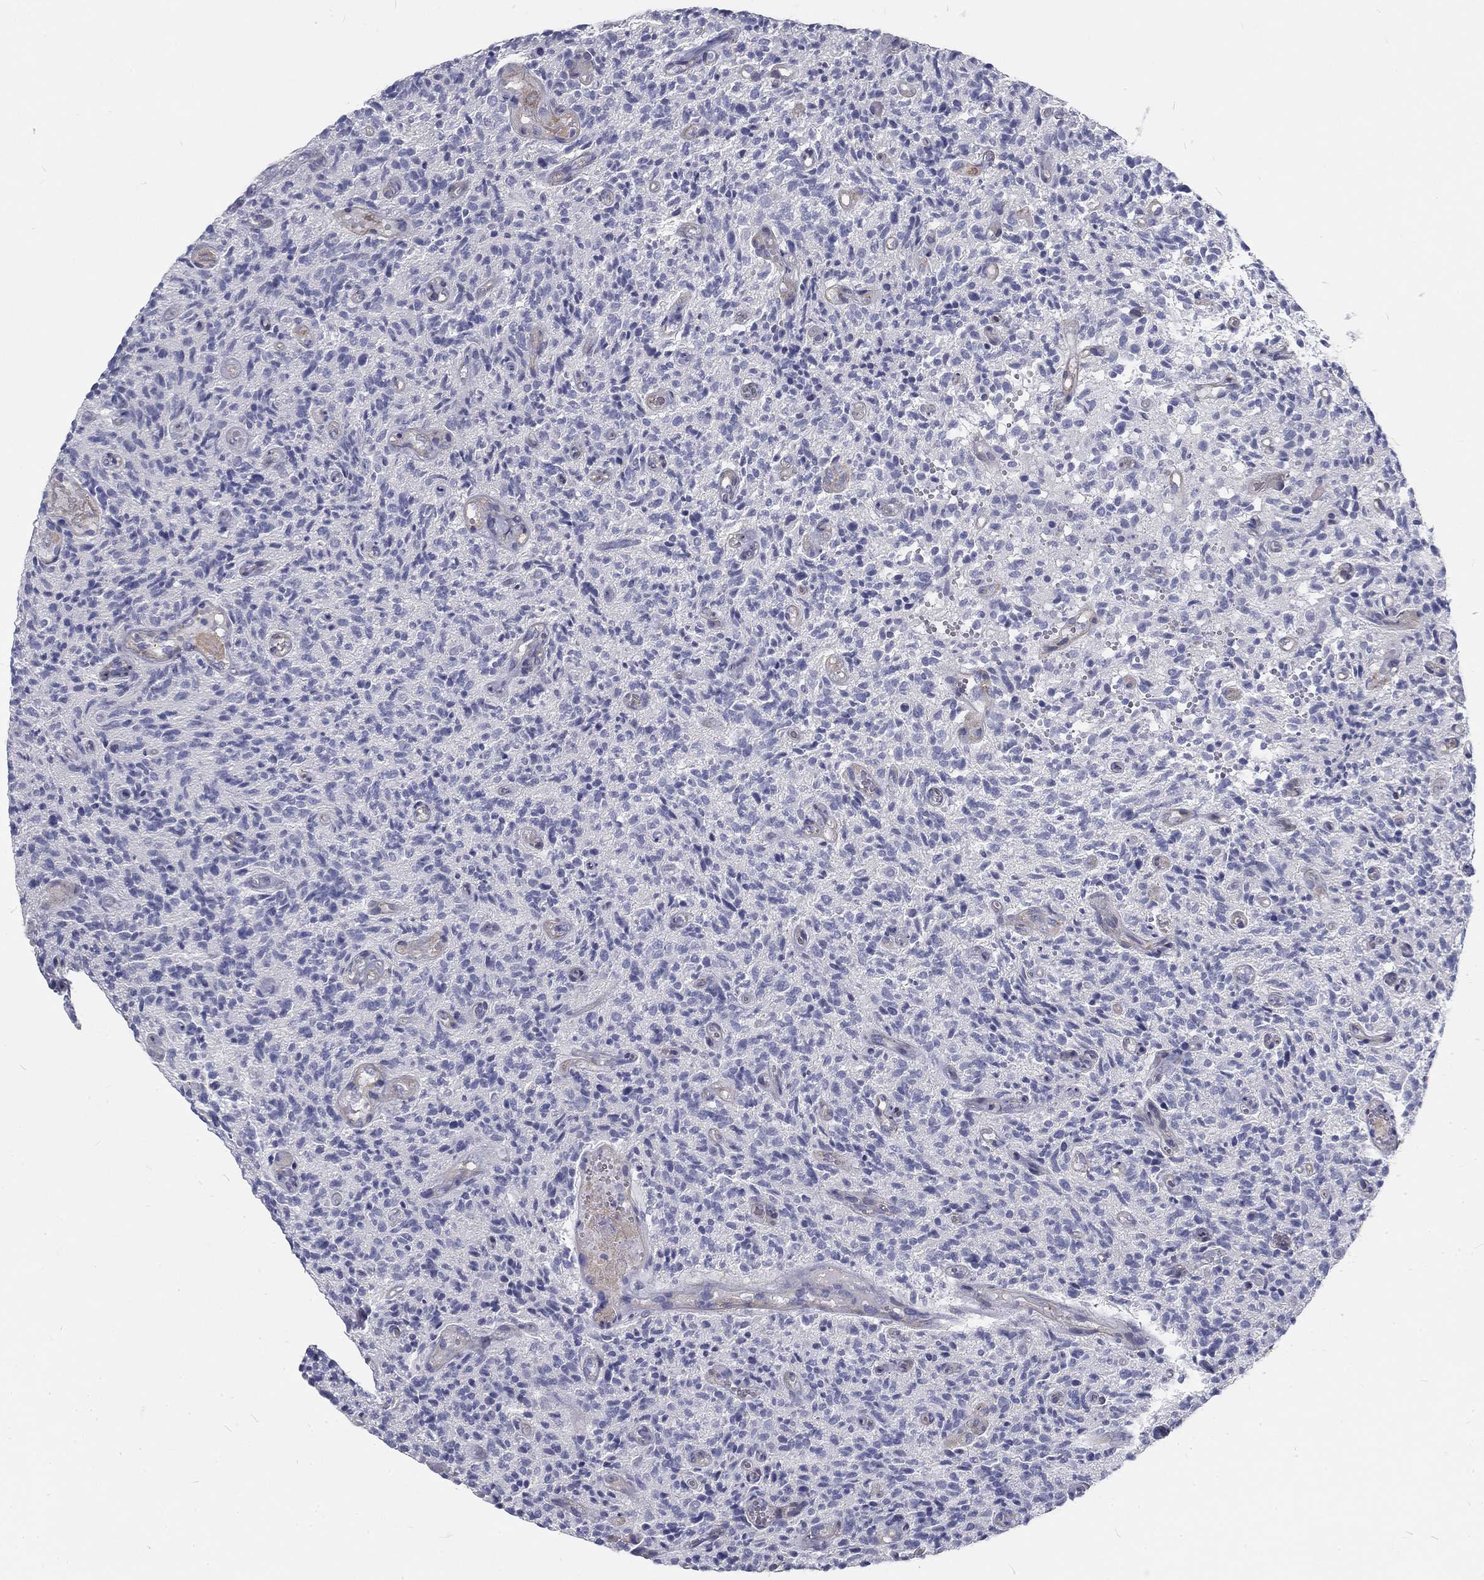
{"staining": {"intensity": "negative", "quantity": "none", "location": "none"}, "tissue": "glioma", "cell_type": "Tumor cells", "image_type": "cancer", "snomed": [{"axis": "morphology", "description": "Glioma, malignant, High grade"}, {"axis": "topography", "description": "Brain"}], "caption": "This histopathology image is of glioma stained with immunohistochemistry (IHC) to label a protein in brown with the nuclei are counter-stained blue. There is no expression in tumor cells.", "gene": "MTMR11", "patient": {"sex": "male", "age": 64}}